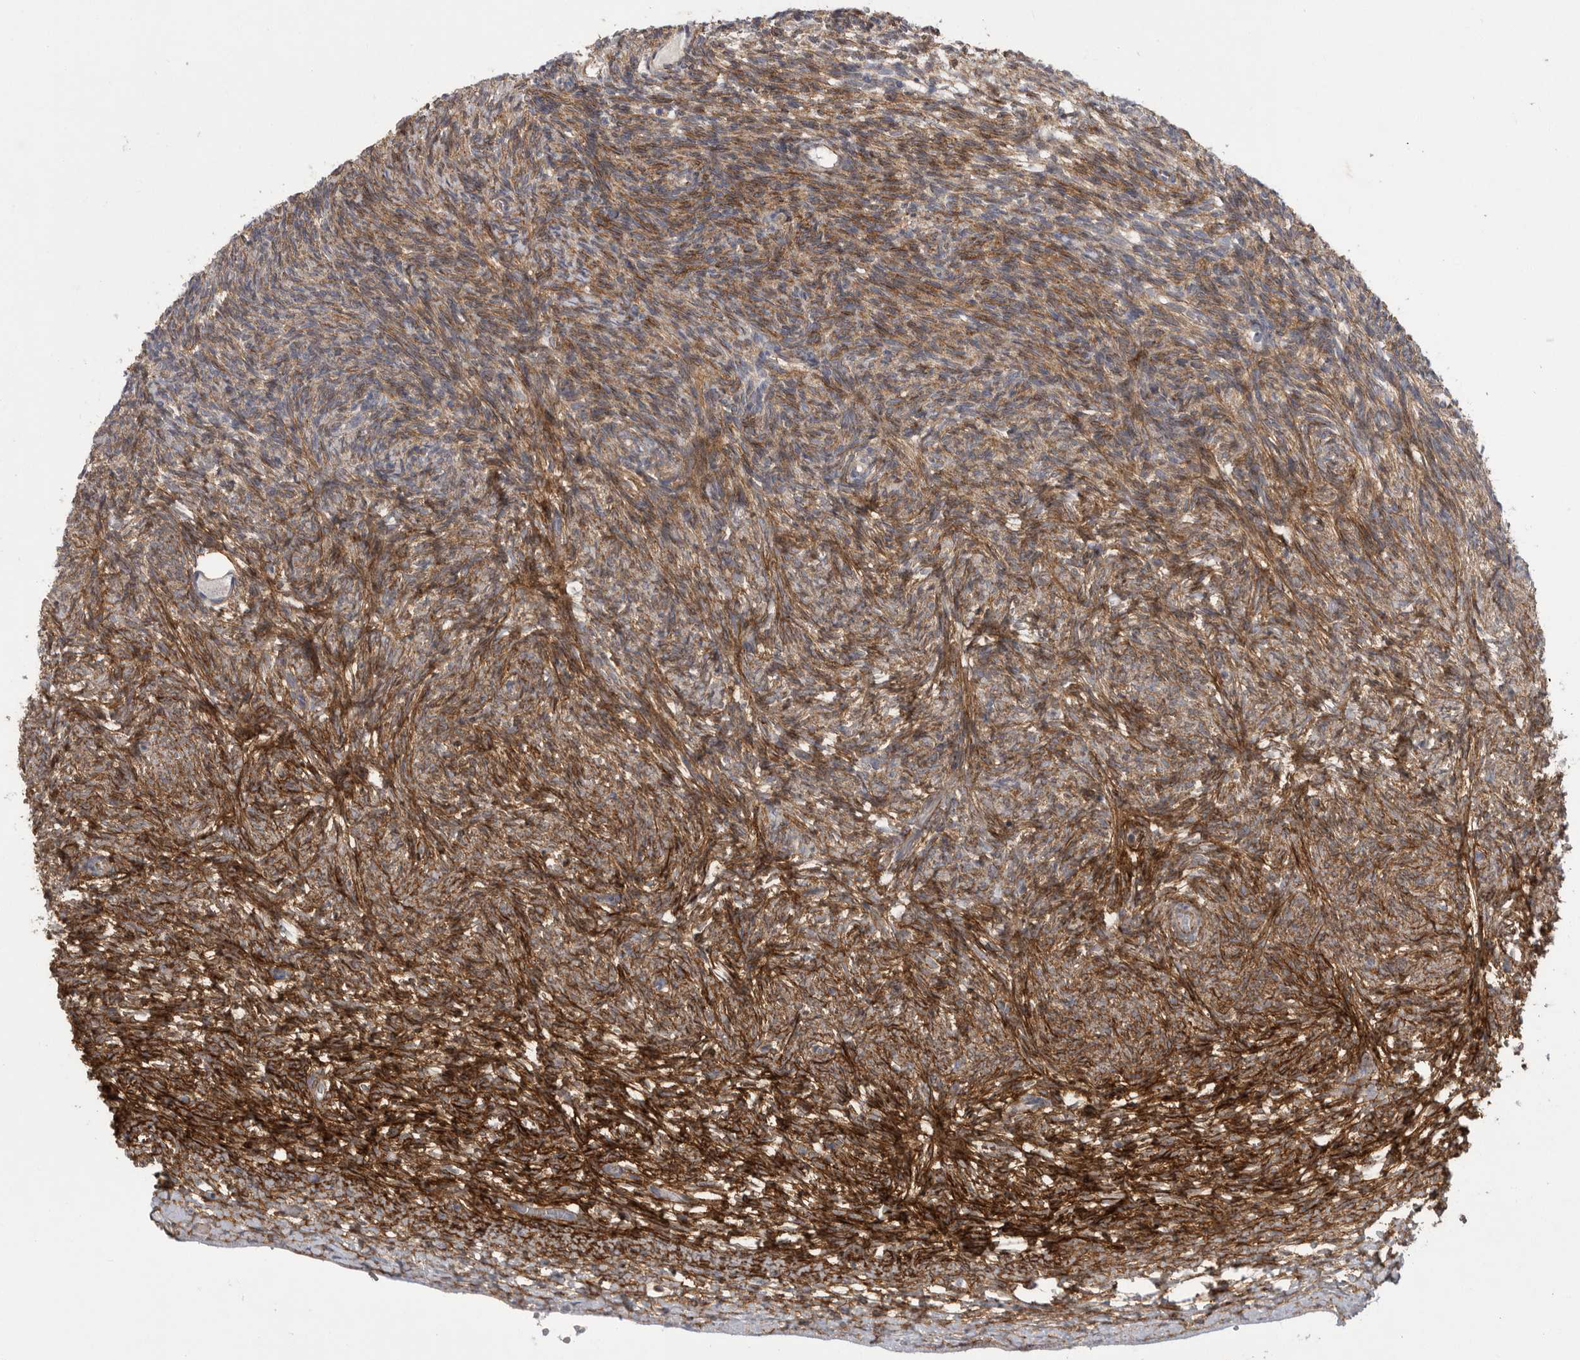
{"staining": {"intensity": "negative", "quantity": "none", "location": "none"}, "tissue": "ovary", "cell_type": "Follicle cells", "image_type": "normal", "snomed": [{"axis": "morphology", "description": "Normal tissue, NOS"}, {"axis": "topography", "description": "Ovary"}], "caption": "DAB (3,3'-diaminobenzidine) immunohistochemical staining of normal ovary demonstrates no significant staining in follicle cells.", "gene": "SIGLEC10", "patient": {"sex": "female", "age": 34}}